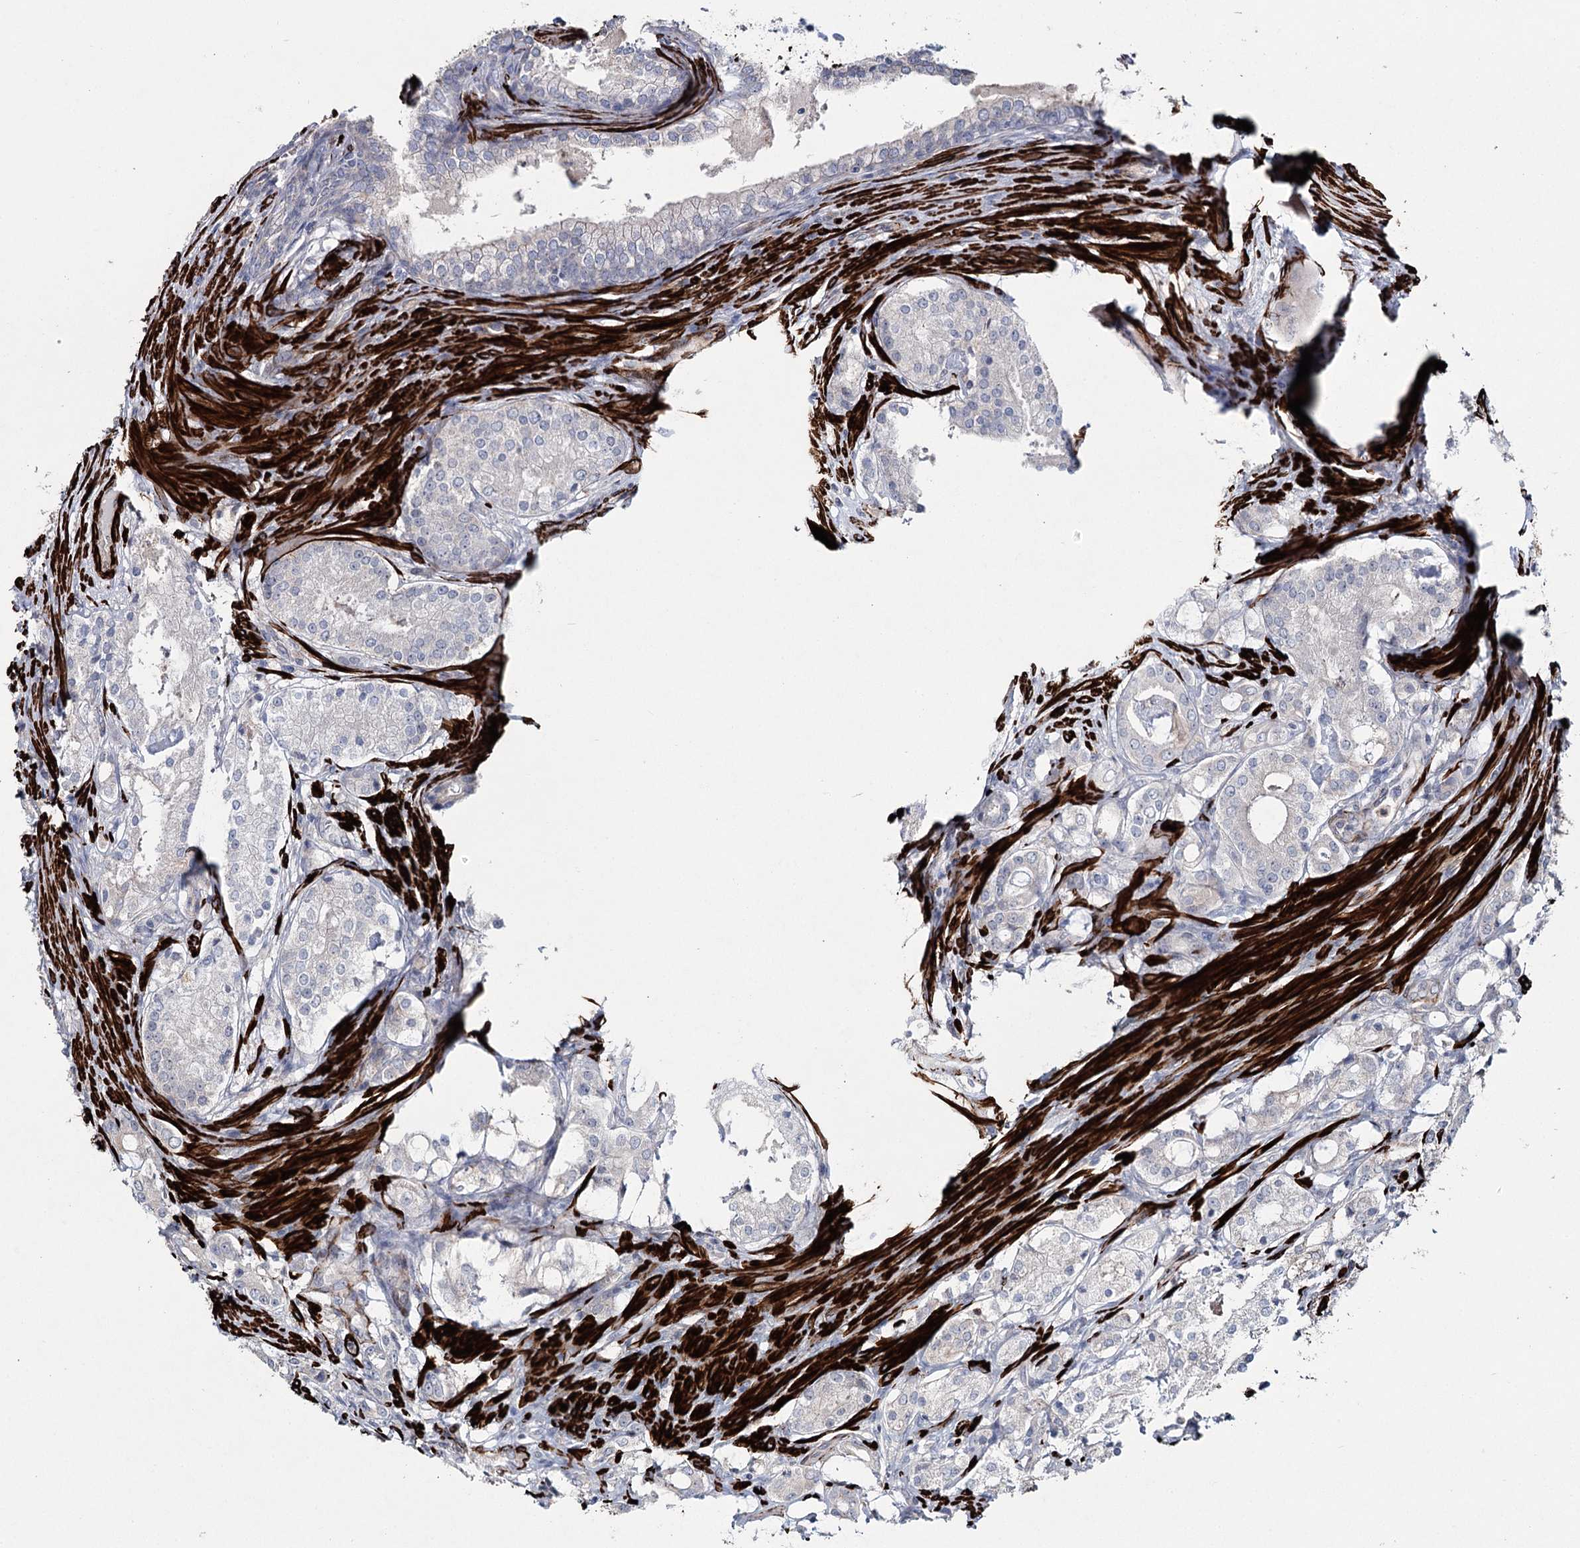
{"staining": {"intensity": "negative", "quantity": "none", "location": "none"}, "tissue": "prostate cancer", "cell_type": "Tumor cells", "image_type": "cancer", "snomed": [{"axis": "morphology", "description": "Adenocarcinoma, High grade"}, {"axis": "topography", "description": "Prostate"}], "caption": "A photomicrograph of human high-grade adenocarcinoma (prostate) is negative for staining in tumor cells.", "gene": "SUMF1", "patient": {"sex": "male", "age": 63}}